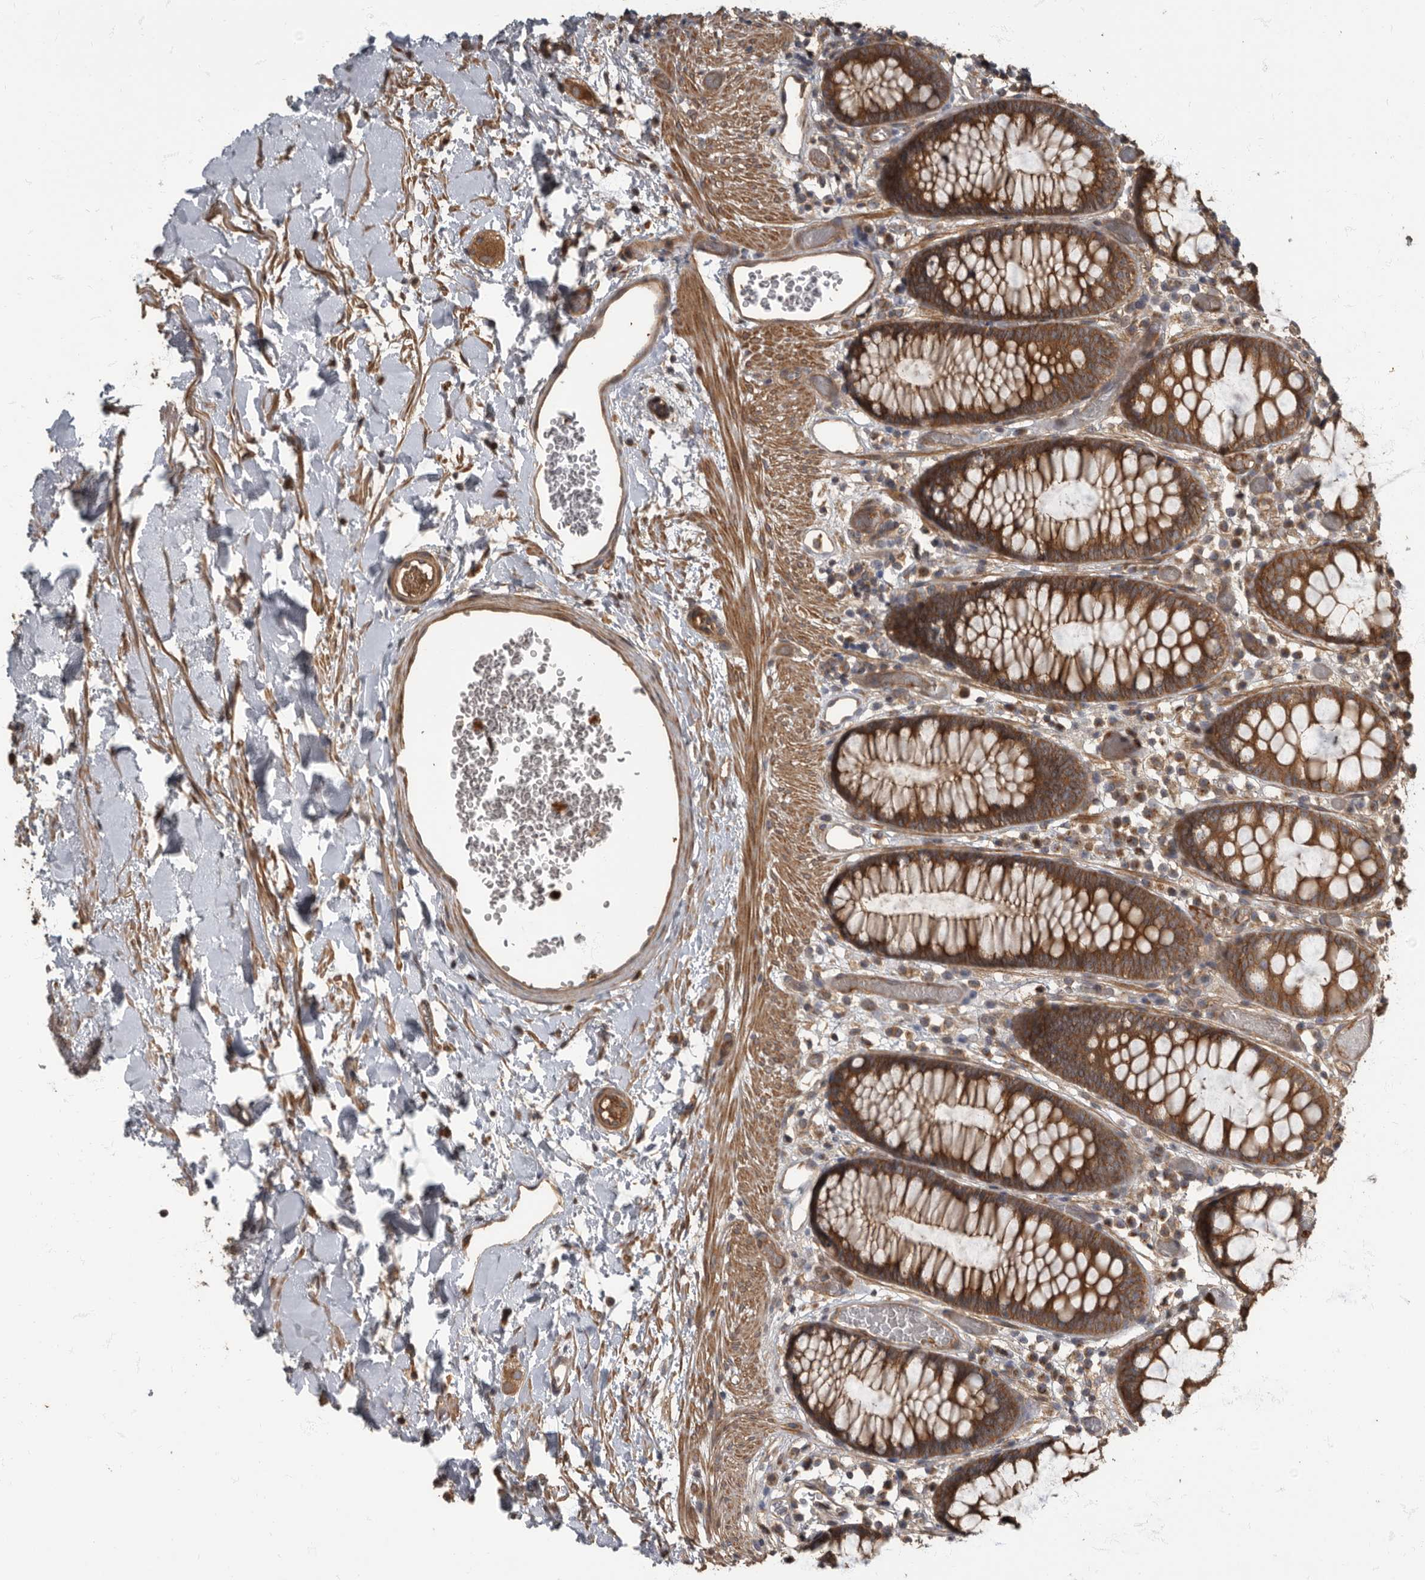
{"staining": {"intensity": "moderate", "quantity": ">75%", "location": "cytoplasmic/membranous"}, "tissue": "colon", "cell_type": "Endothelial cells", "image_type": "normal", "snomed": [{"axis": "morphology", "description": "Normal tissue, NOS"}, {"axis": "topography", "description": "Colon"}], "caption": "This photomicrograph demonstrates benign colon stained with IHC to label a protein in brown. The cytoplasmic/membranous of endothelial cells show moderate positivity for the protein. Nuclei are counter-stained blue.", "gene": "DAAM1", "patient": {"sex": "male", "age": 14}}